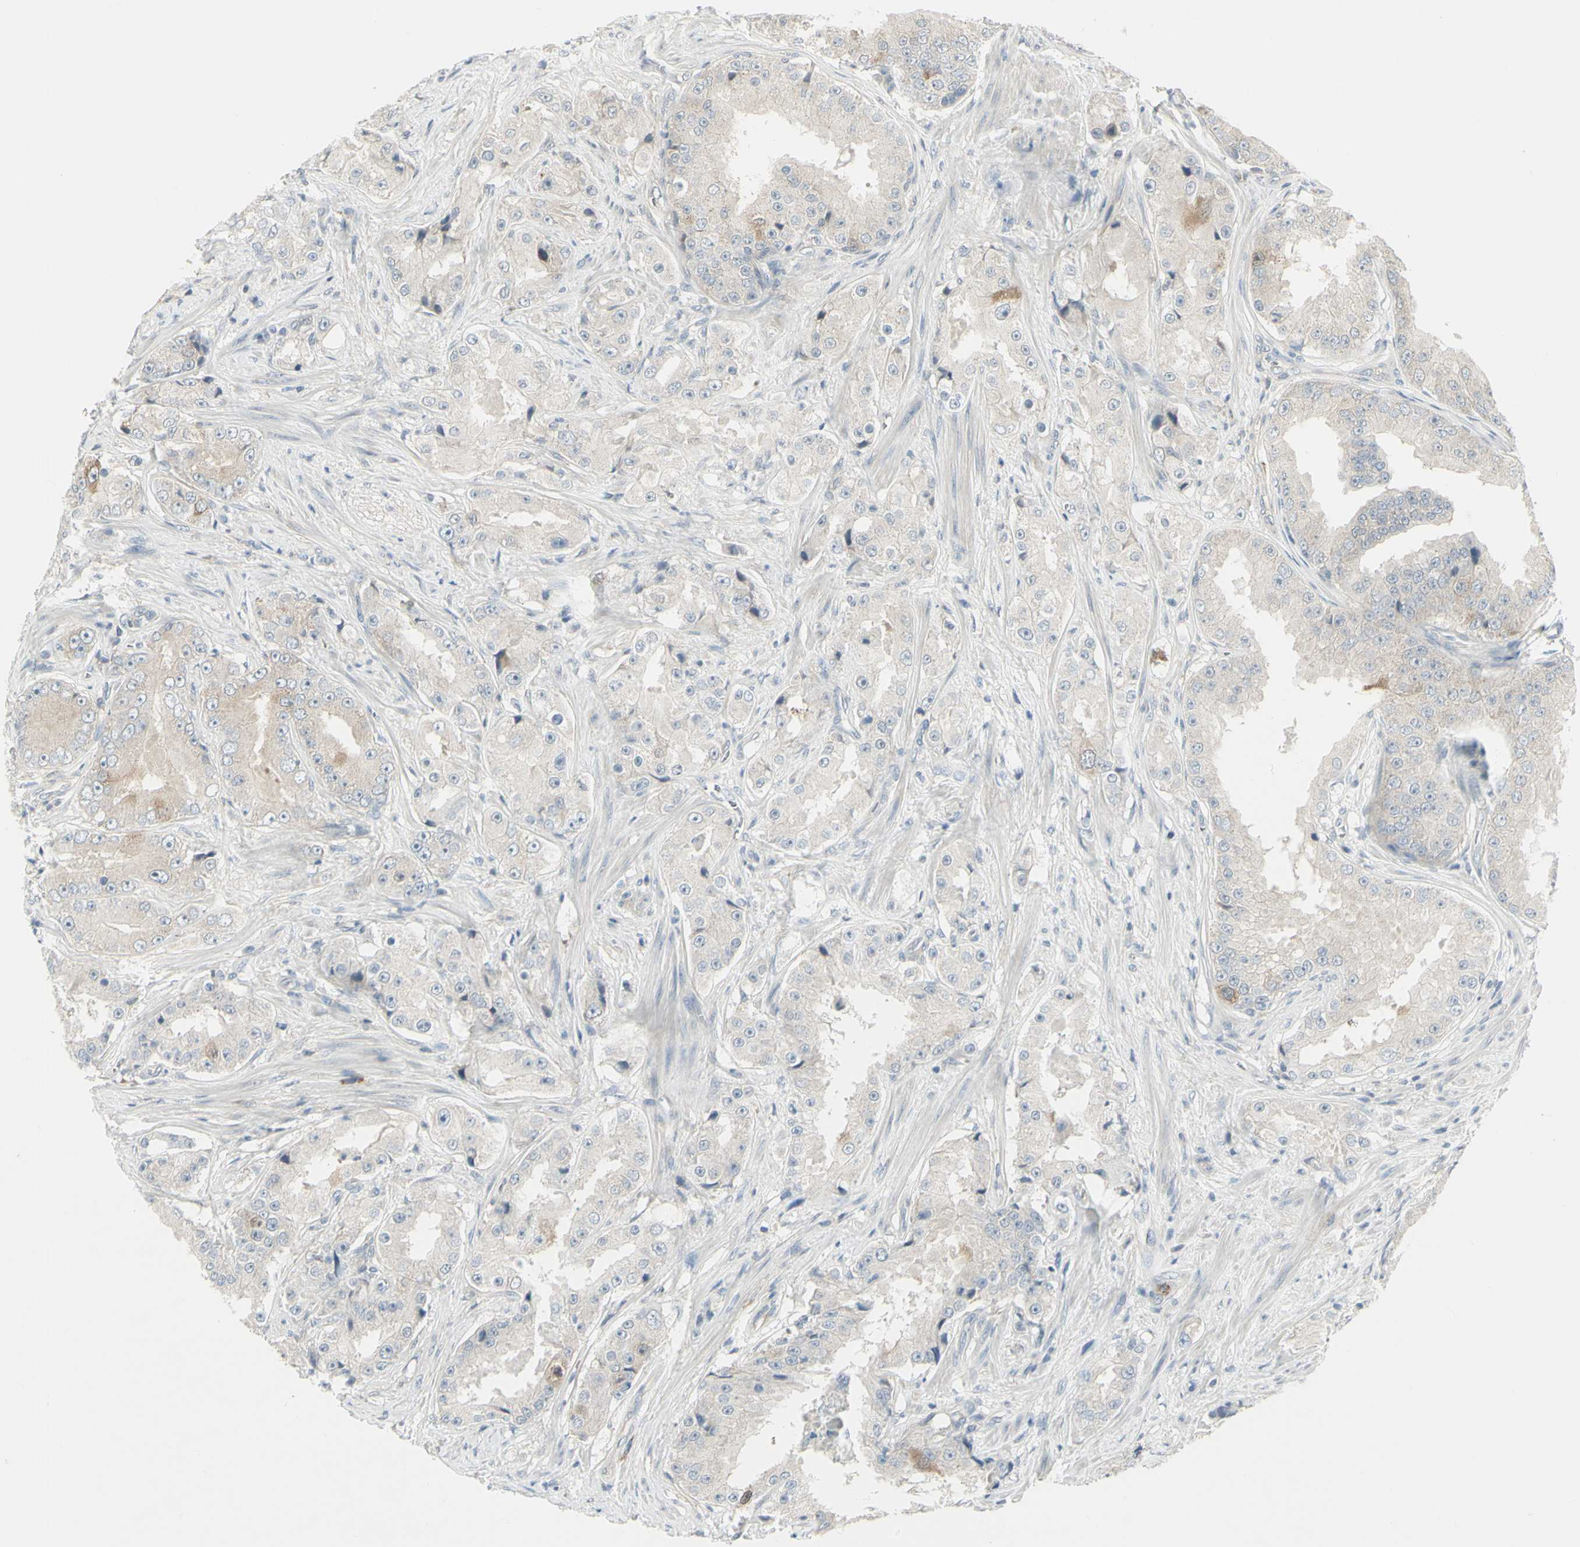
{"staining": {"intensity": "moderate", "quantity": "<25%", "location": "cytoplasmic/membranous"}, "tissue": "prostate cancer", "cell_type": "Tumor cells", "image_type": "cancer", "snomed": [{"axis": "morphology", "description": "Adenocarcinoma, High grade"}, {"axis": "topography", "description": "Prostate"}], "caption": "High-magnification brightfield microscopy of prostate cancer (adenocarcinoma (high-grade)) stained with DAB (brown) and counterstained with hematoxylin (blue). tumor cells exhibit moderate cytoplasmic/membranous positivity is identified in approximately<25% of cells. The staining was performed using DAB (3,3'-diaminobenzidine), with brown indicating positive protein expression. Nuclei are stained blue with hematoxylin.", "gene": "CCNB2", "patient": {"sex": "male", "age": 73}}